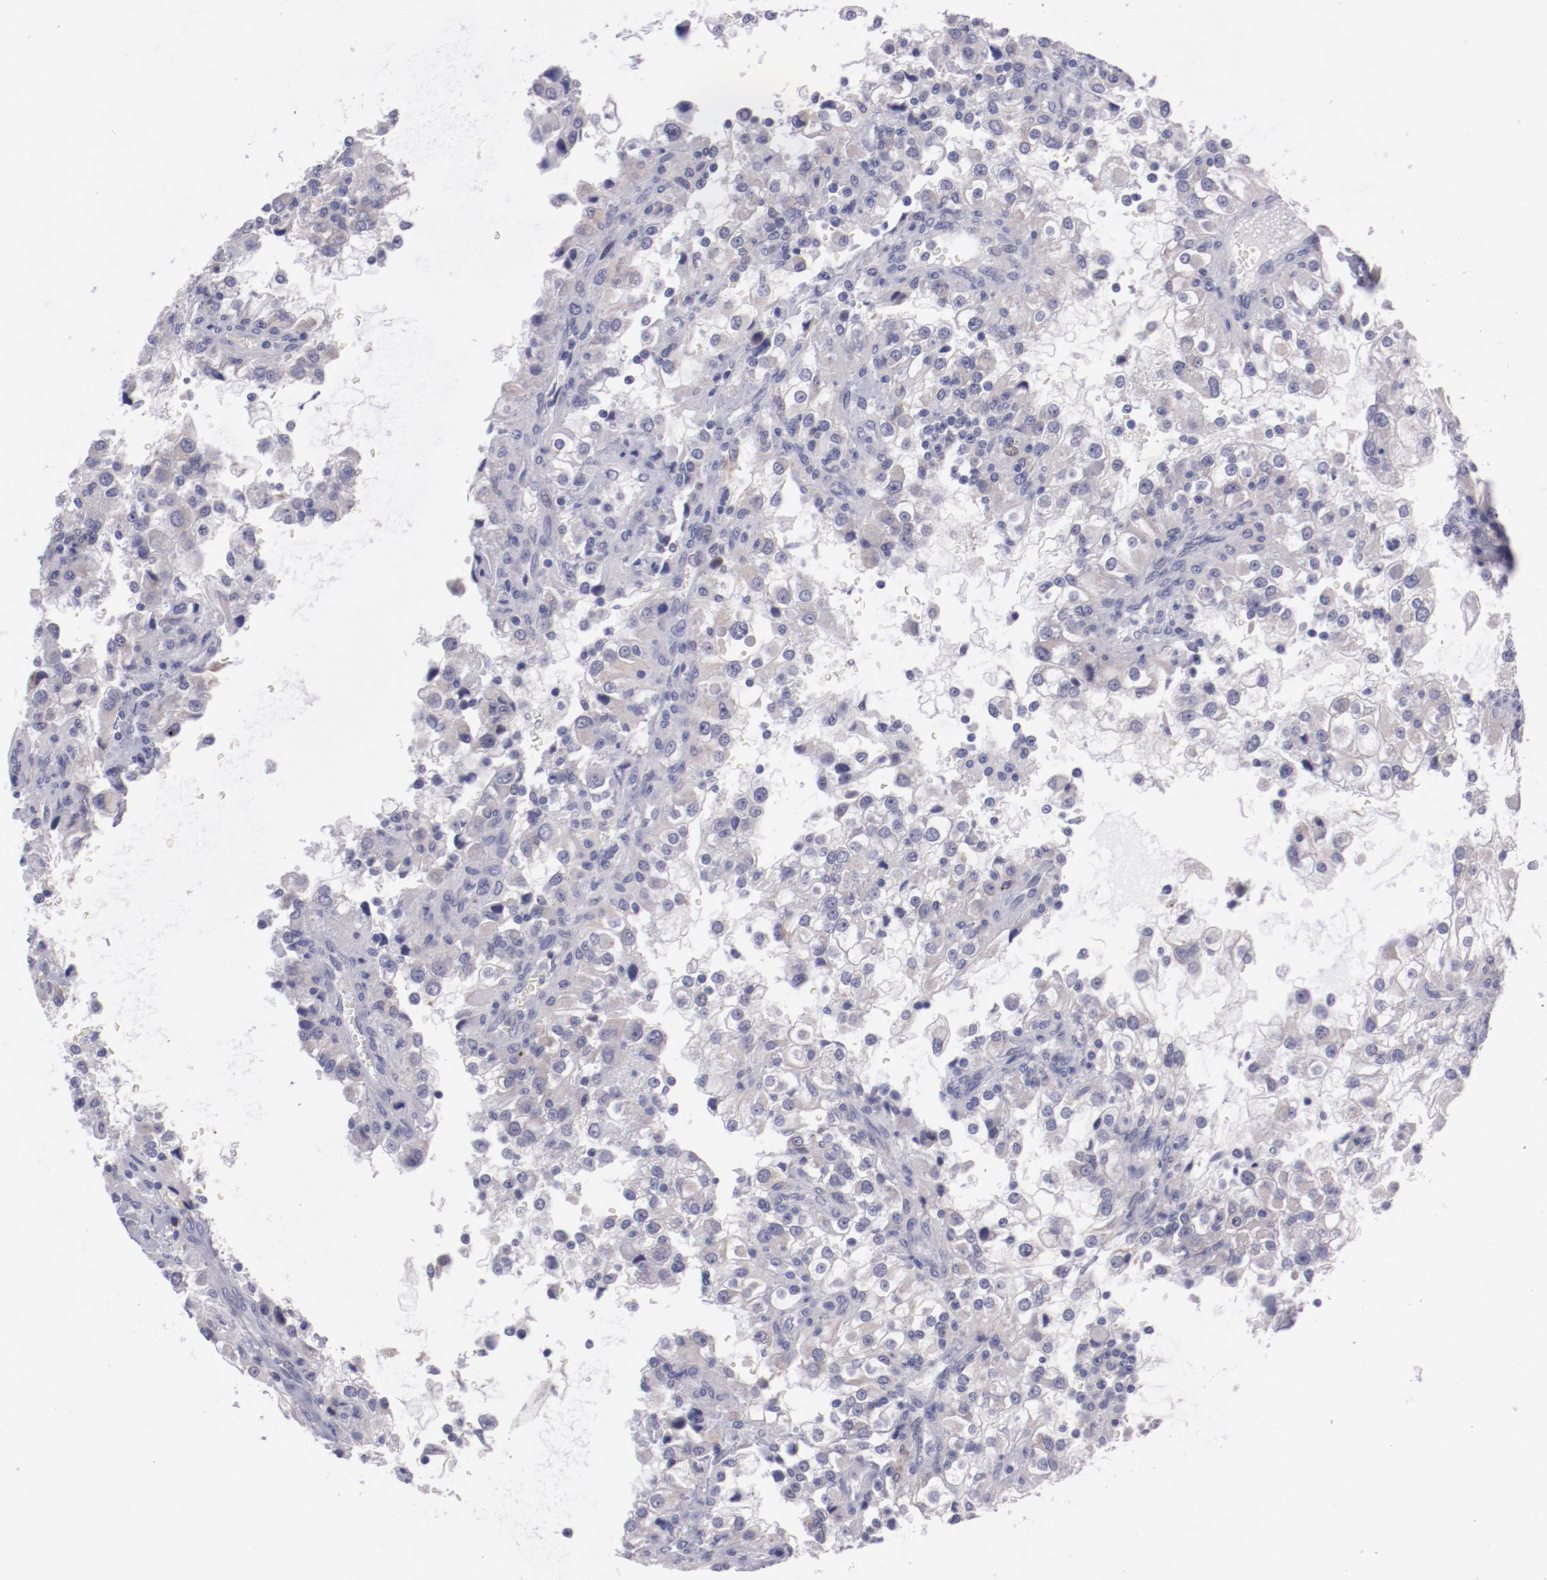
{"staining": {"intensity": "negative", "quantity": "none", "location": "none"}, "tissue": "renal cancer", "cell_type": "Tumor cells", "image_type": "cancer", "snomed": [{"axis": "morphology", "description": "Adenocarcinoma, NOS"}, {"axis": "topography", "description": "Kidney"}], "caption": "Renal adenocarcinoma was stained to show a protein in brown. There is no significant expression in tumor cells.", "gene": "TRAF3", "patient": {"sex": "female", "age": 52}}